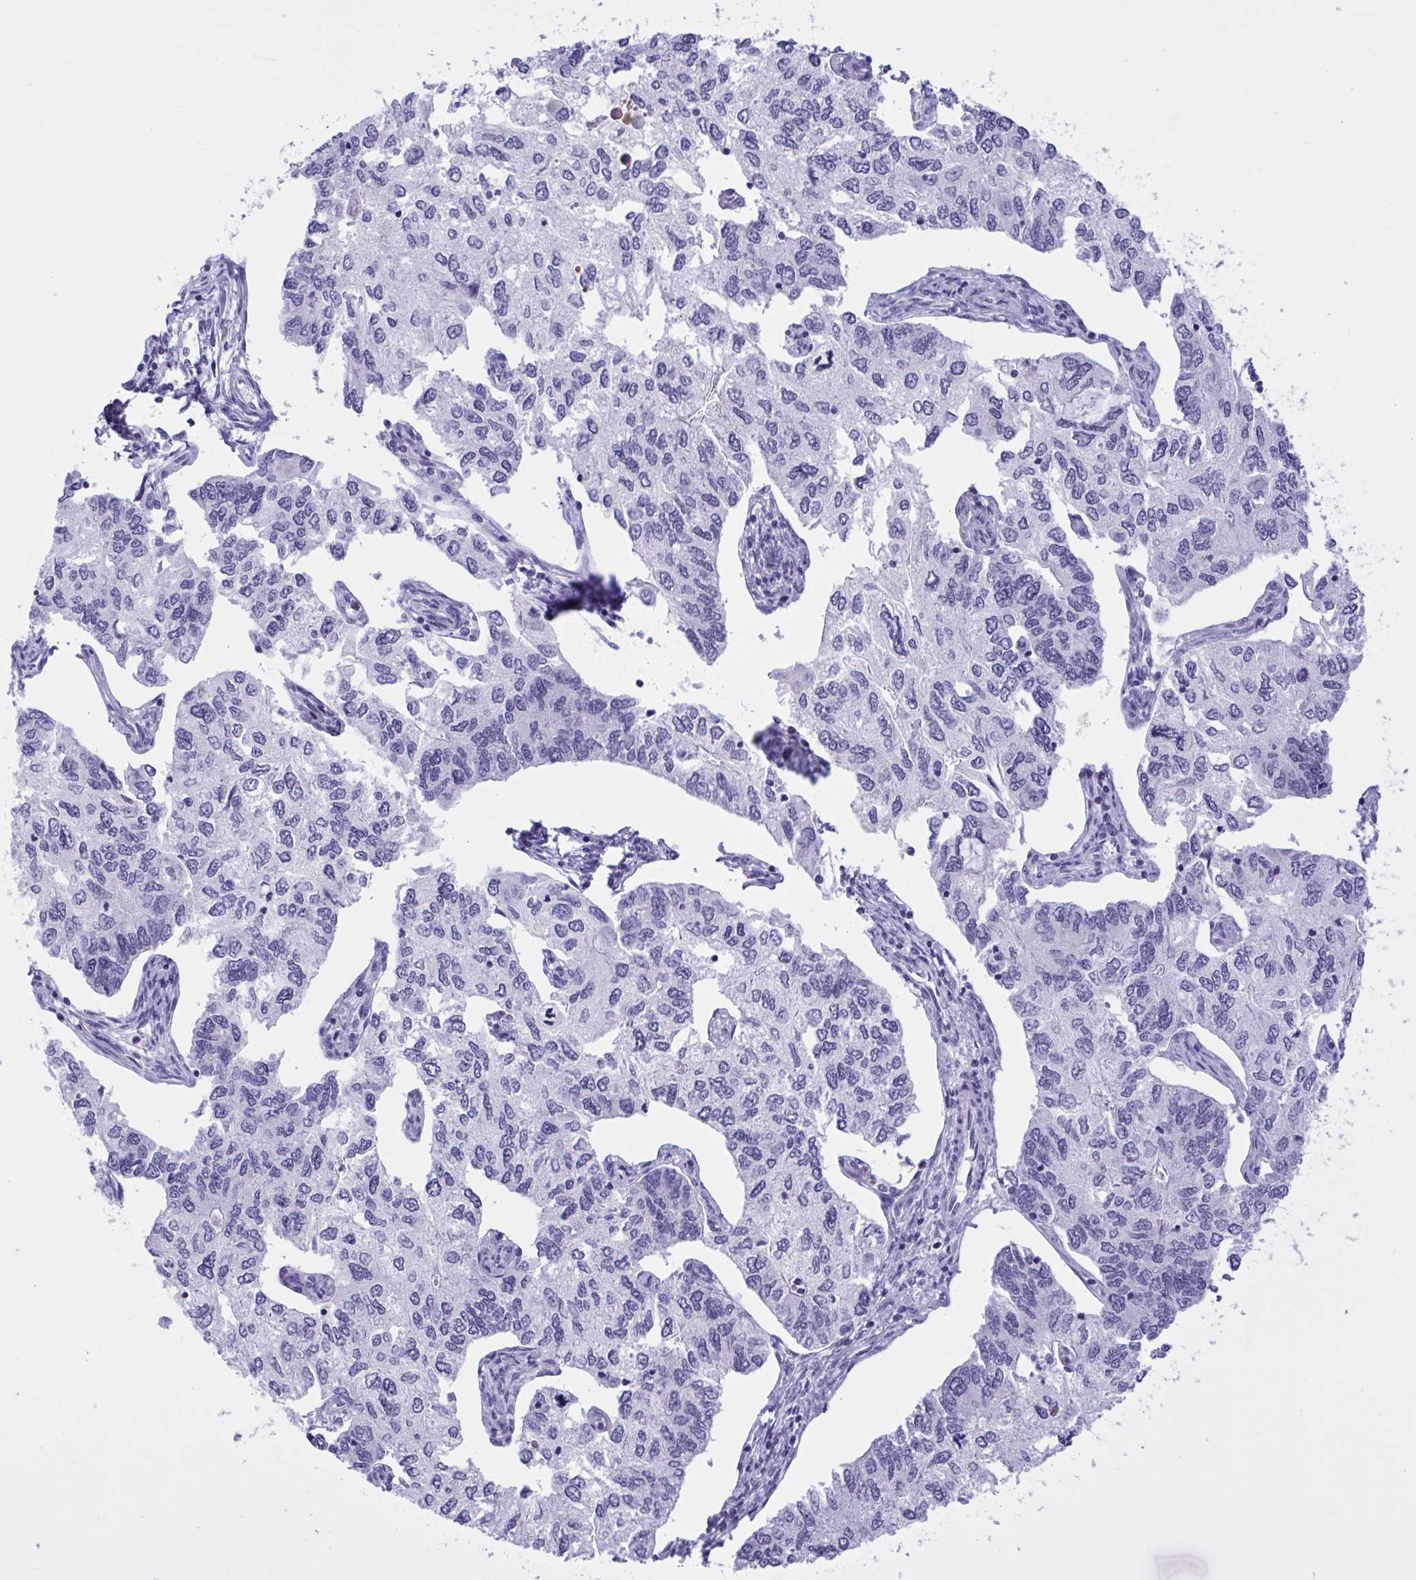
{"staining": {"intensity": "negative", "quantity": "none", "location": "none"}, "tissue": "endometrial cancer", "cell_type": "Tumor cells", "image_type": "cancer", "snomed": [{"axis": "morphology", "description": "Carcinoma, NOS"}, {"axis": "topography", "description": "Uterus"}], "caption": "High magnification brightfield microscopy of carcinoma (endometrial) stained with DAB (brown) and counterstained with hematoxylin (blue): tumor cells show no significant expression.", "gene": "OXLD1", "patient": {"sex": "female", "age": 76}}